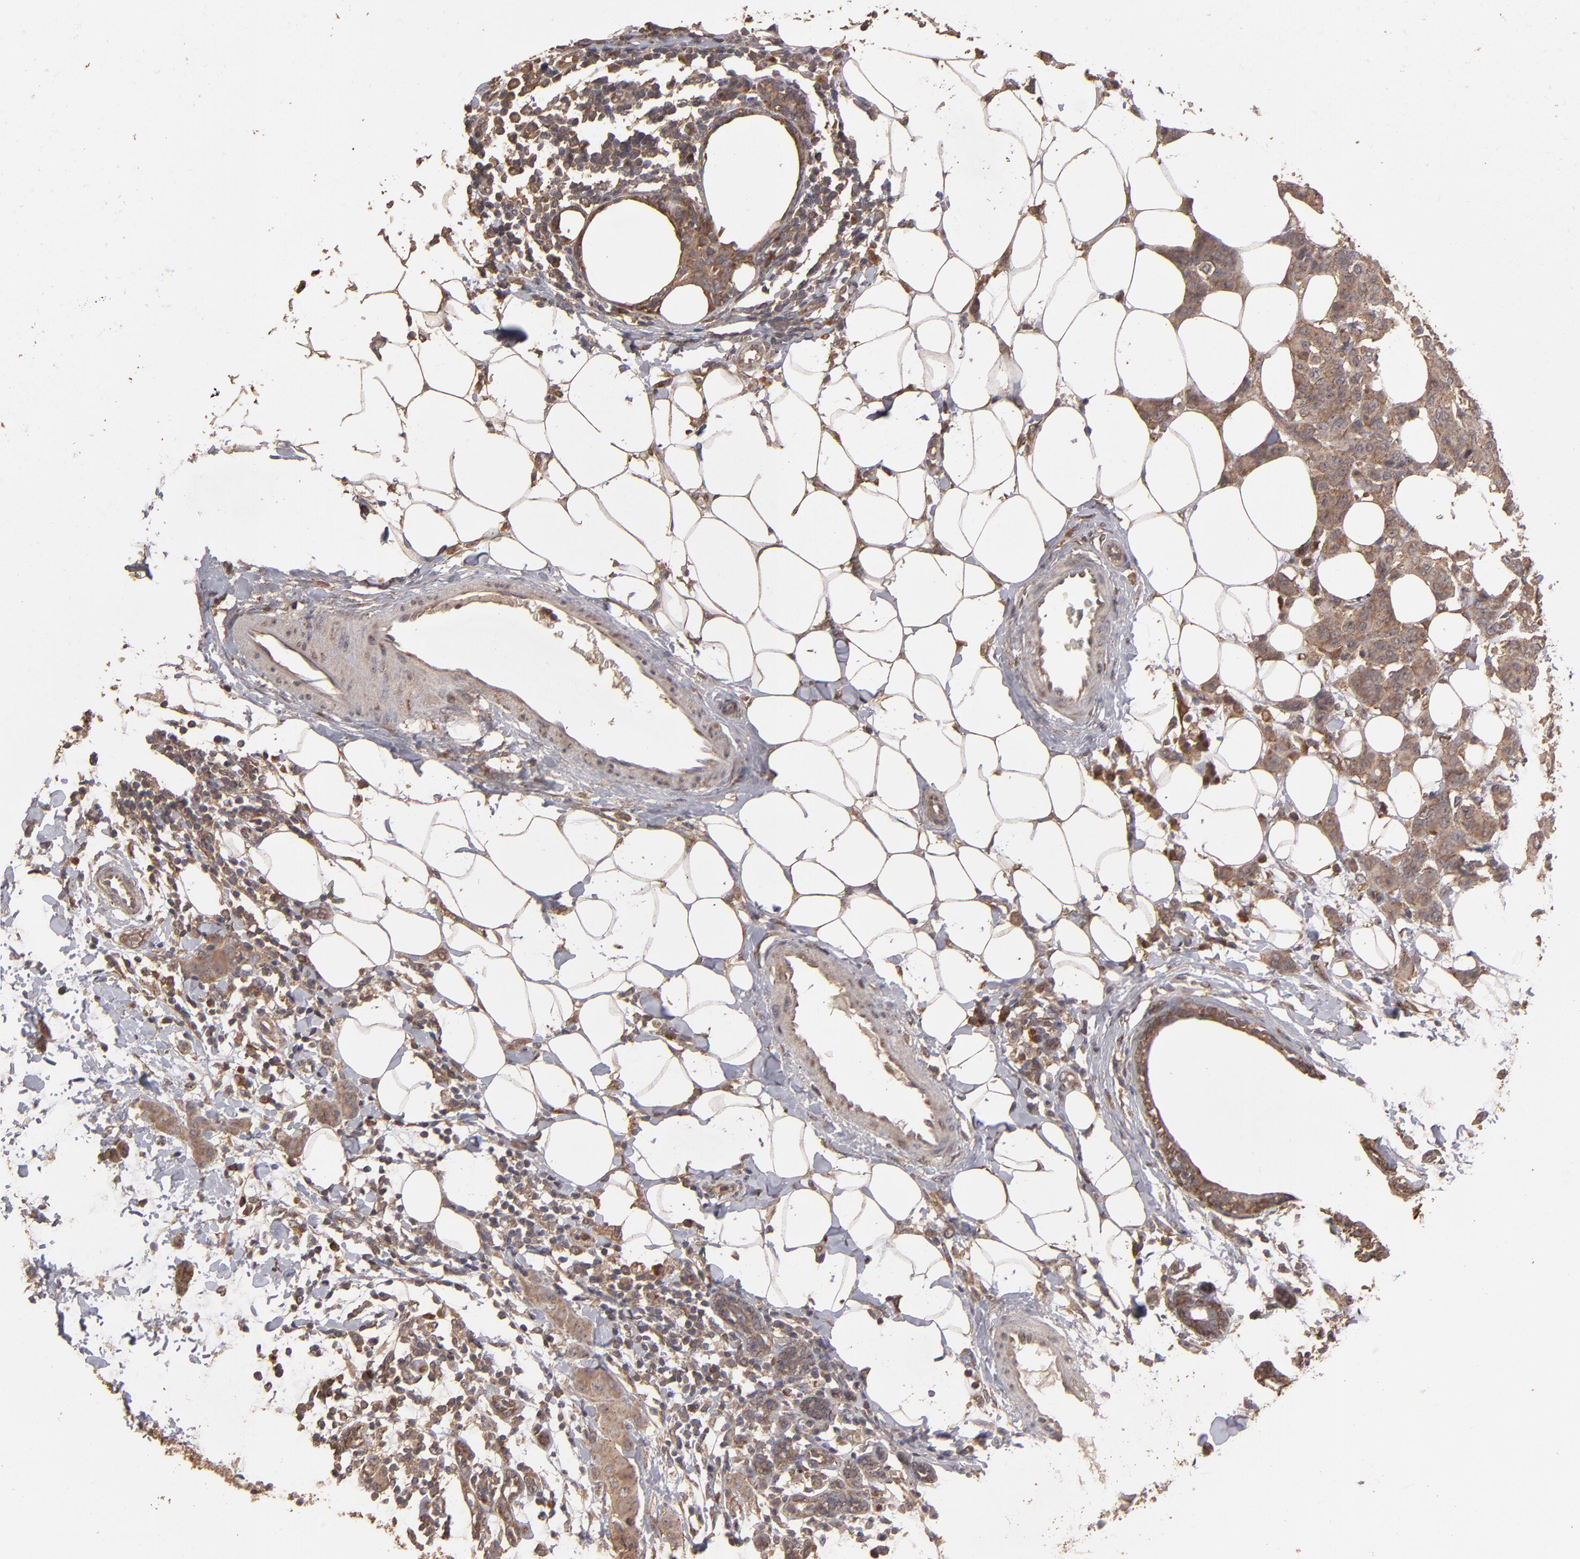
{"staining": {"intensity": "moderate", "quantity": ">75%", "location": "cytoplasmic/membranous"}, "tissue": "breast cancer", "cell_type": "Tumor cells", "image_type": "cancer", "snomed": [{"axis": "morphology", "description": "Duct carcinoma"}, {"axis": "topography", "description": "Breast"}], "caption": "Protein analysis of breast infiltrating ductal carcinoma tissue demonstrates moderate cytoplasmic/membranous positivity in approximately >75% of tumor cells. The protein is stained brown, and the nuclei are stained in blue (DAB (3,3'-diaminobenzidine) IHC with brightfield microscopy, high magnification).", "gene": "MMP2", "patient": {"sex": "female", "age": 40}}